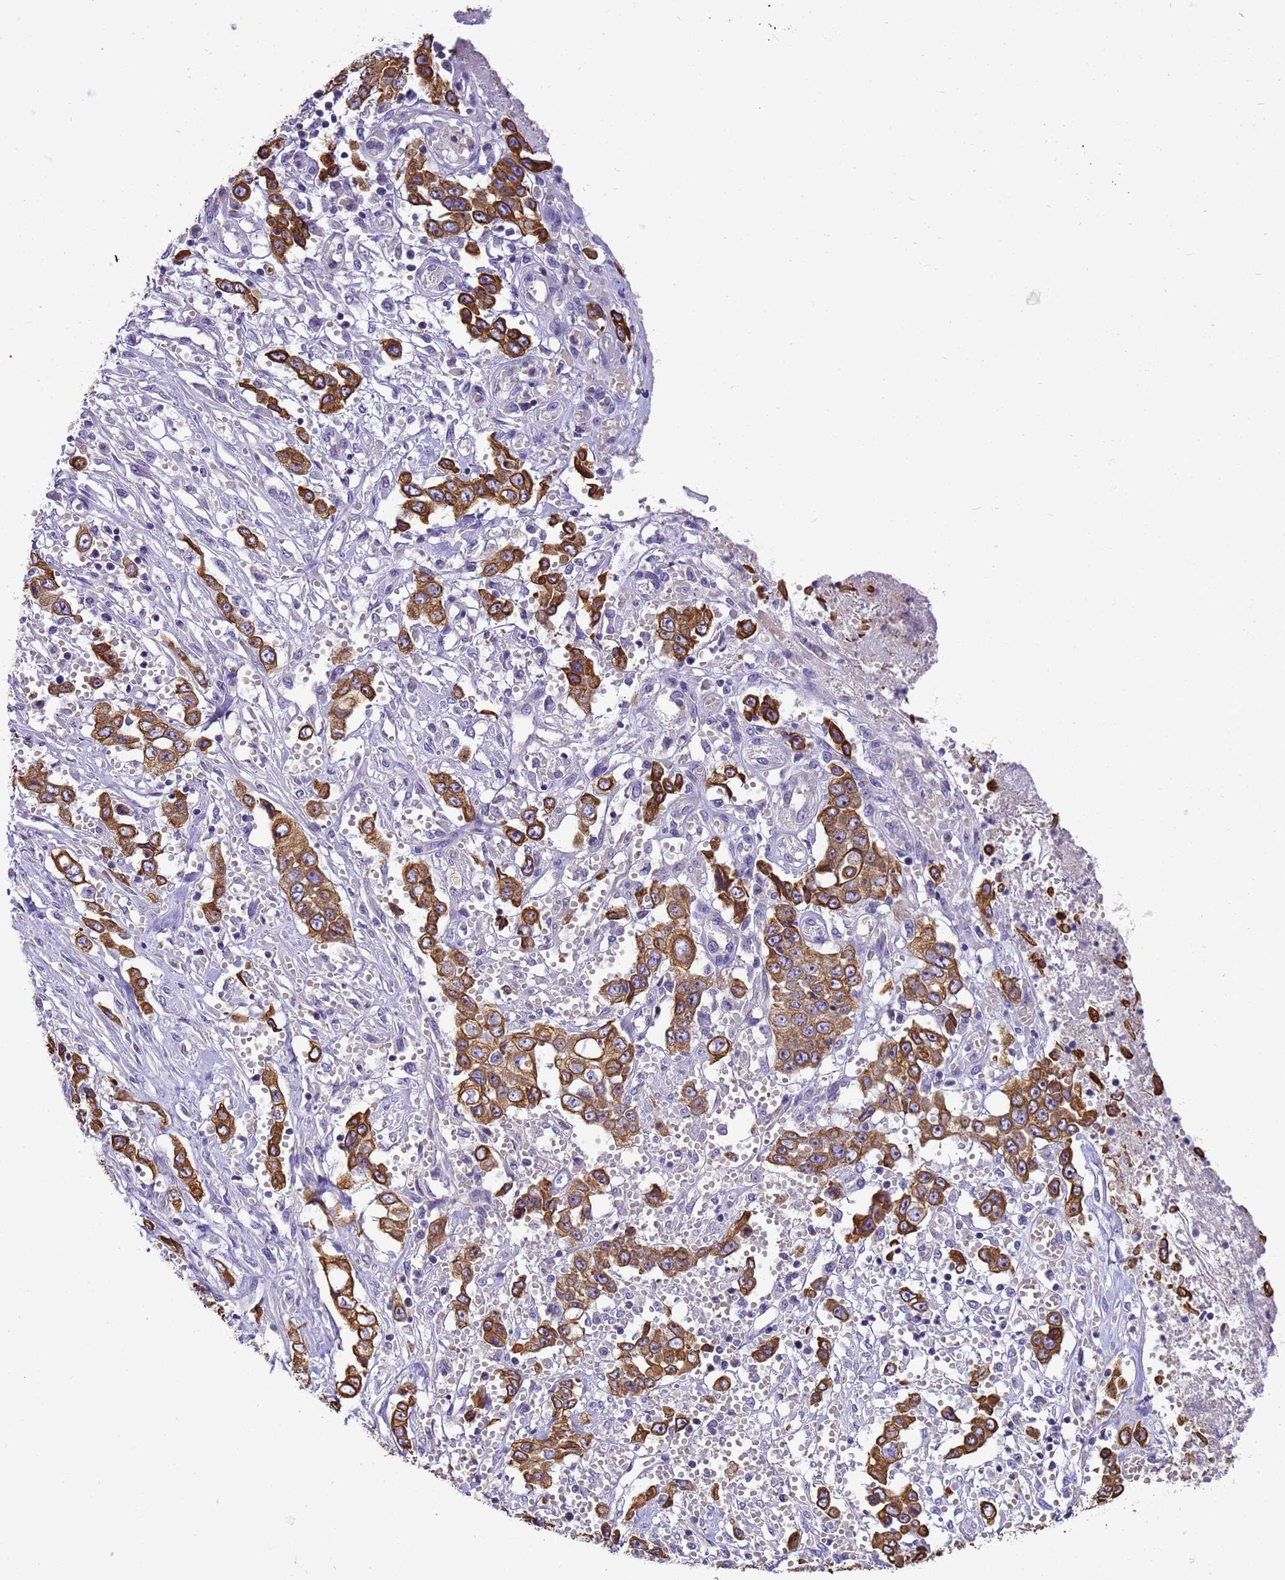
{"staining": {"intensity": "strong", "quantity": ">75%", "location": "cytoplasmic/membranous"}, "tissue": "stomach cancer", "cell_type": "Tumor cells", "image_type": "cancer", "snomed": [{"axis": "morphology", "description": "Adenocarcinoma, NOS"}, {"axis": "topography", "description": "Stomach, upper"}], "caption": "Strong cytoplasmic/membranous protein positivity is identified in about >75% of tumor cells in stomach cancer (adenocarcinoma).", "gene": "PIEZO2", "patient": {"sex": "male", "age": 62}}